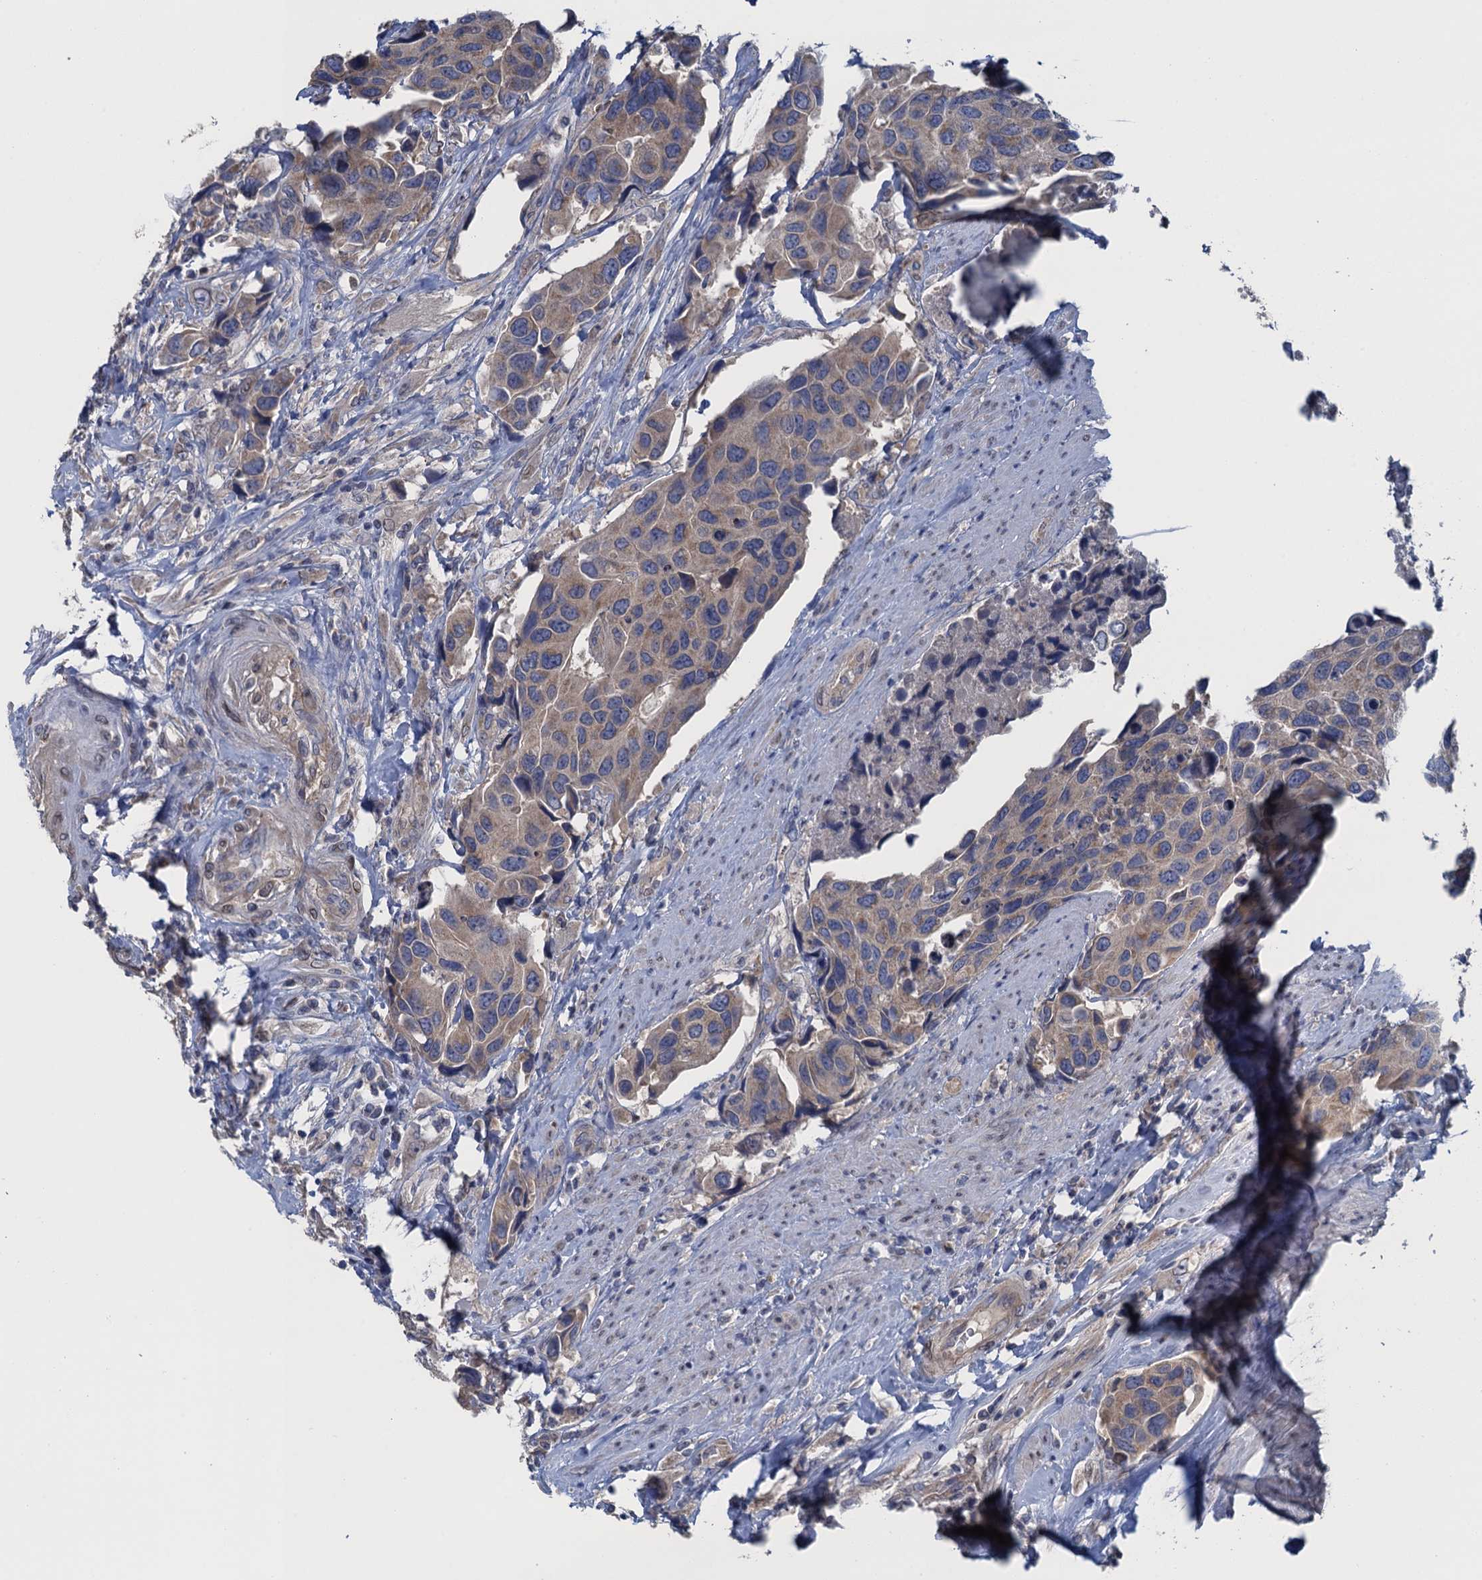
{"staining": {"intensity": "weak", "quantity": "25%-75%", "location": "cytoplasmic/membranous"}, "tissue": "urothelial cancer", "cell_type": "Tumor cells", "image_type": "cancer", "snomed": [{"axis": "morphology", "description": "Urothelial carcinoma, High grade"}, {"axis": "topography", "description": "Urinary bladder"}], "caption": "Immunohistochemical staining of human high-grade urothelial carcinoma demonstrates weak cytoplasmic/membranous protein positivity in about 25%-75% of tumor cells.", "gene": "CTU2", "patient": {"sex": "male", "age": 74}}